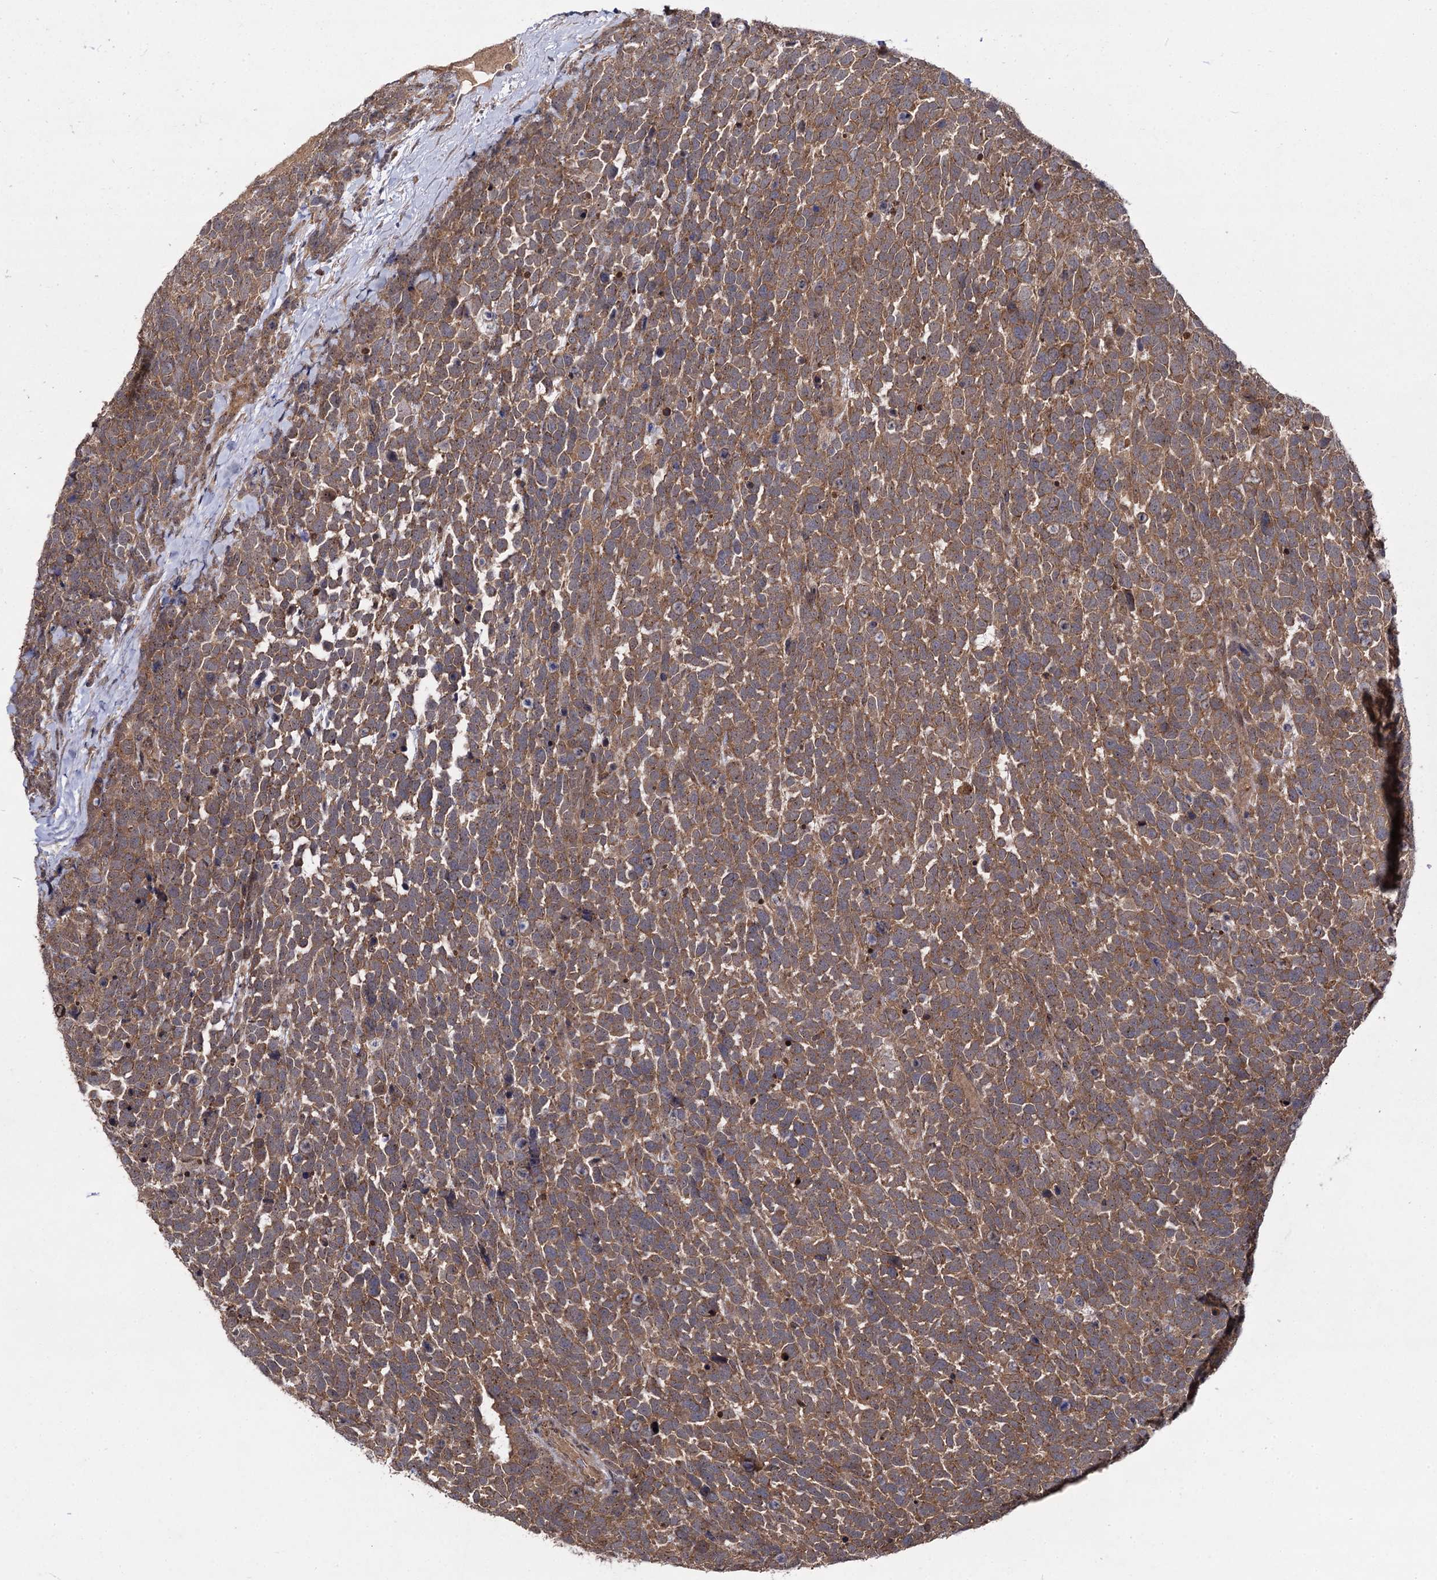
{"staining": {"intensity": "moderate", "quantity": ">75%", "location": "cytoplasmic/membranous"}, "tissue": "urothelial cancer", "cell_type": "Tumor cells", "image_type": "cancer", "snomed": [{"axis": "morphology", "description": "Urothelial carcinoma, High grade"}, {"axis": "topography", "description": "Urinary bladder"}], "caption": "Protein staining of high-grade urothelial carcinoma tissue exhibits moderate cytoplasmic/membranous staining in about >75% of tumor cells.", "gene": "KXD1", "patient": {"sex": "female", "age": 82}}